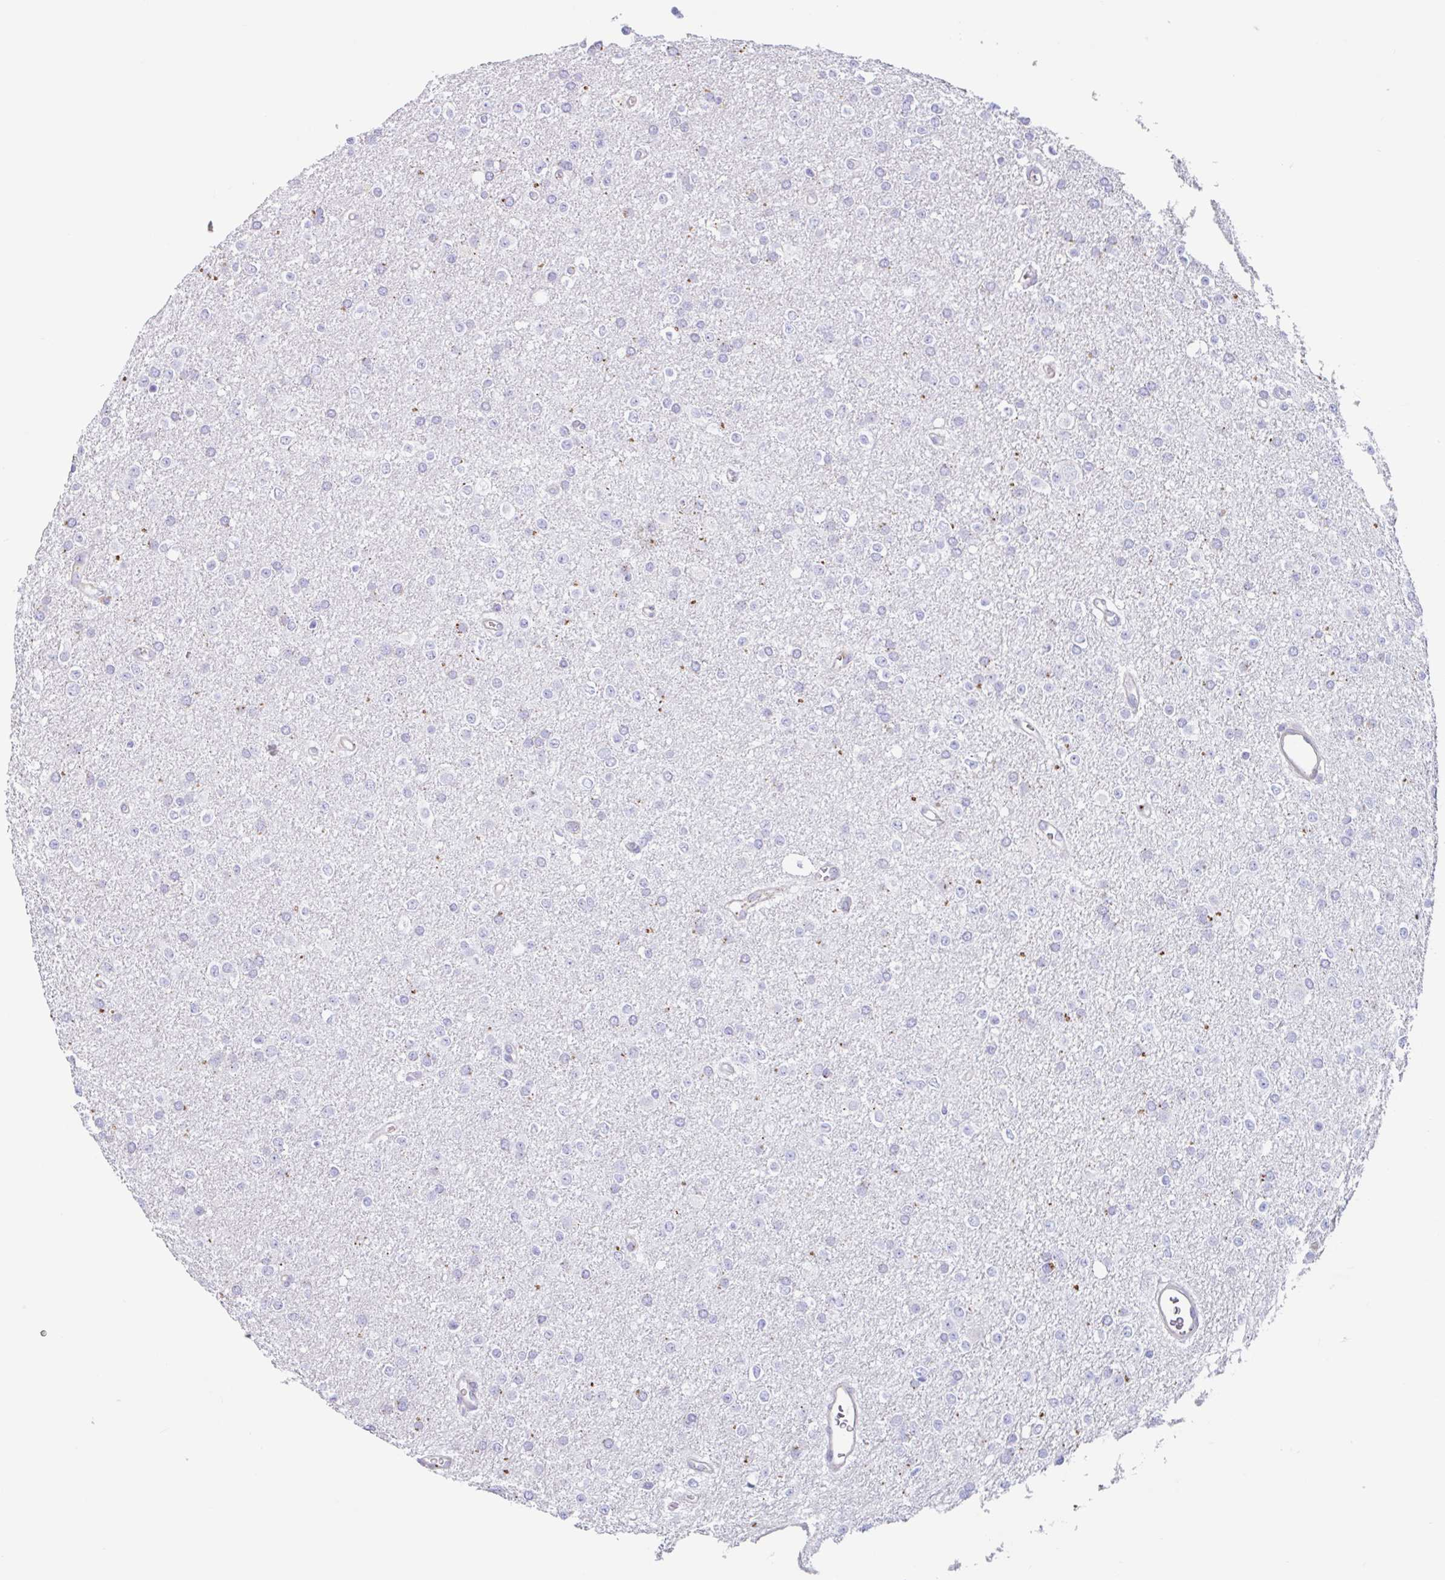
{"staining": {"intensity": "negative", "quantity": "none", "location": "none"}, "tissue": "glioma", "cell_type": "Tumor cells", "image_type": "cancer", "snomed": [{"axis": "morphology", "description": "Glioma, malignant, Low grade"}, {"axis": "topography", "description": "Brain"}], "caption": "Tumor cells are negative for brown protein staining in glioma. (Stains: DAB (3,3'-diaminobenzidine) immunohistochemistry with hematoxylin counter stain, Microscopy: brightfield microscopy at high magnification).", "gene": "LENG9", "patient": {"sex": "female", "age": 34}}